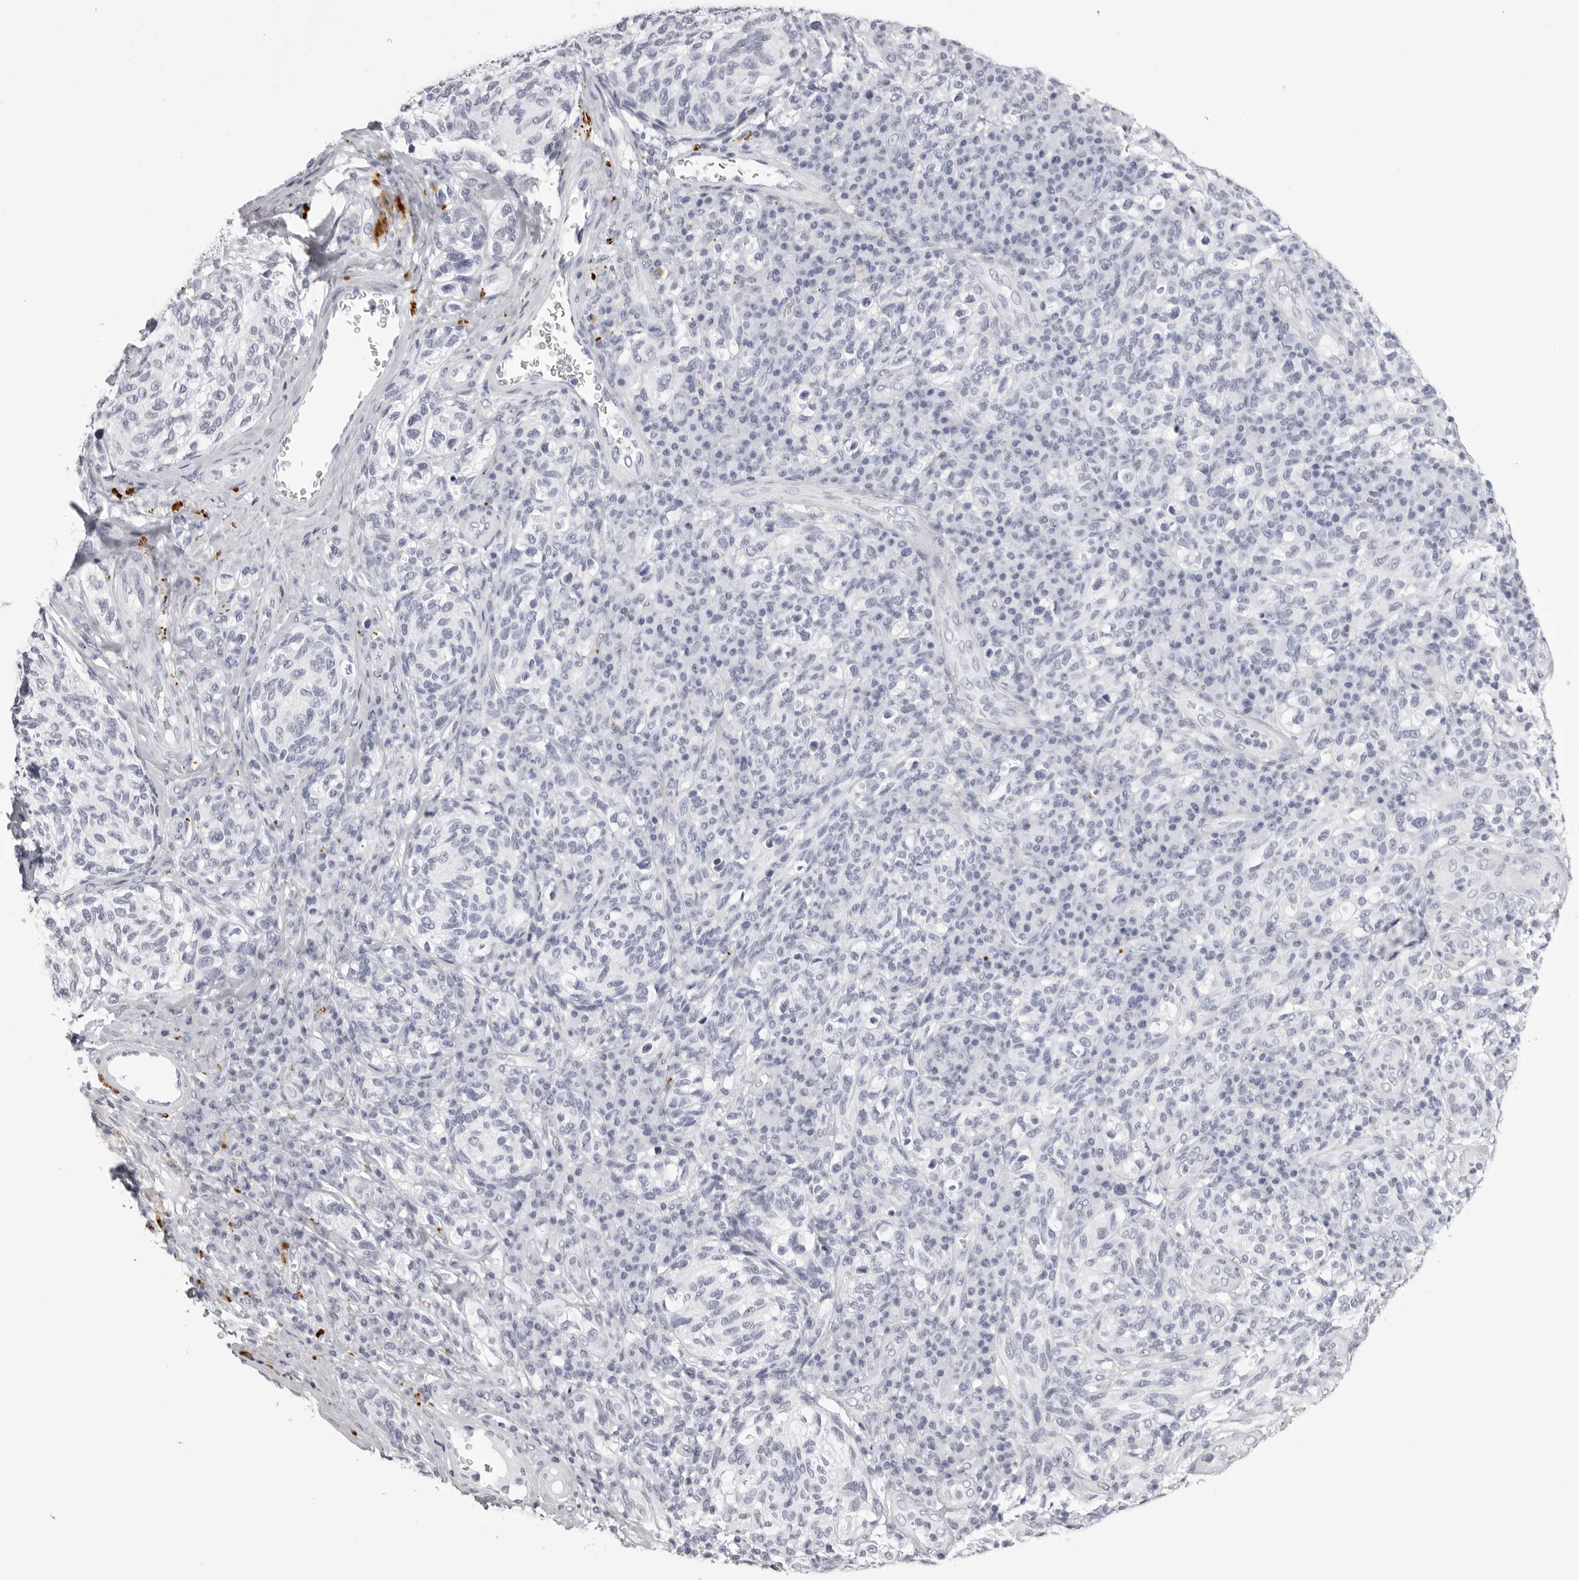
{"staining": {"intensity": "negative", "quantity": "none", "location": "none"}, "tissue": "melanoma", "cell_type": "Tumor cells", "image_type": "cancer", "snomed": [{"axis": "morphology", "description": "Malignant melanoma, NOS"}, {"axis": "topography", "description": "Skin"}], "caption": "IHC image of neoplastic tissue: human melanoma stained with DAB (3,3'-diaminobenzidine) reveals no significant protein expression in tumor cells.", "gene": "RHO", "patient": {"sex": "female", "age": 73}}